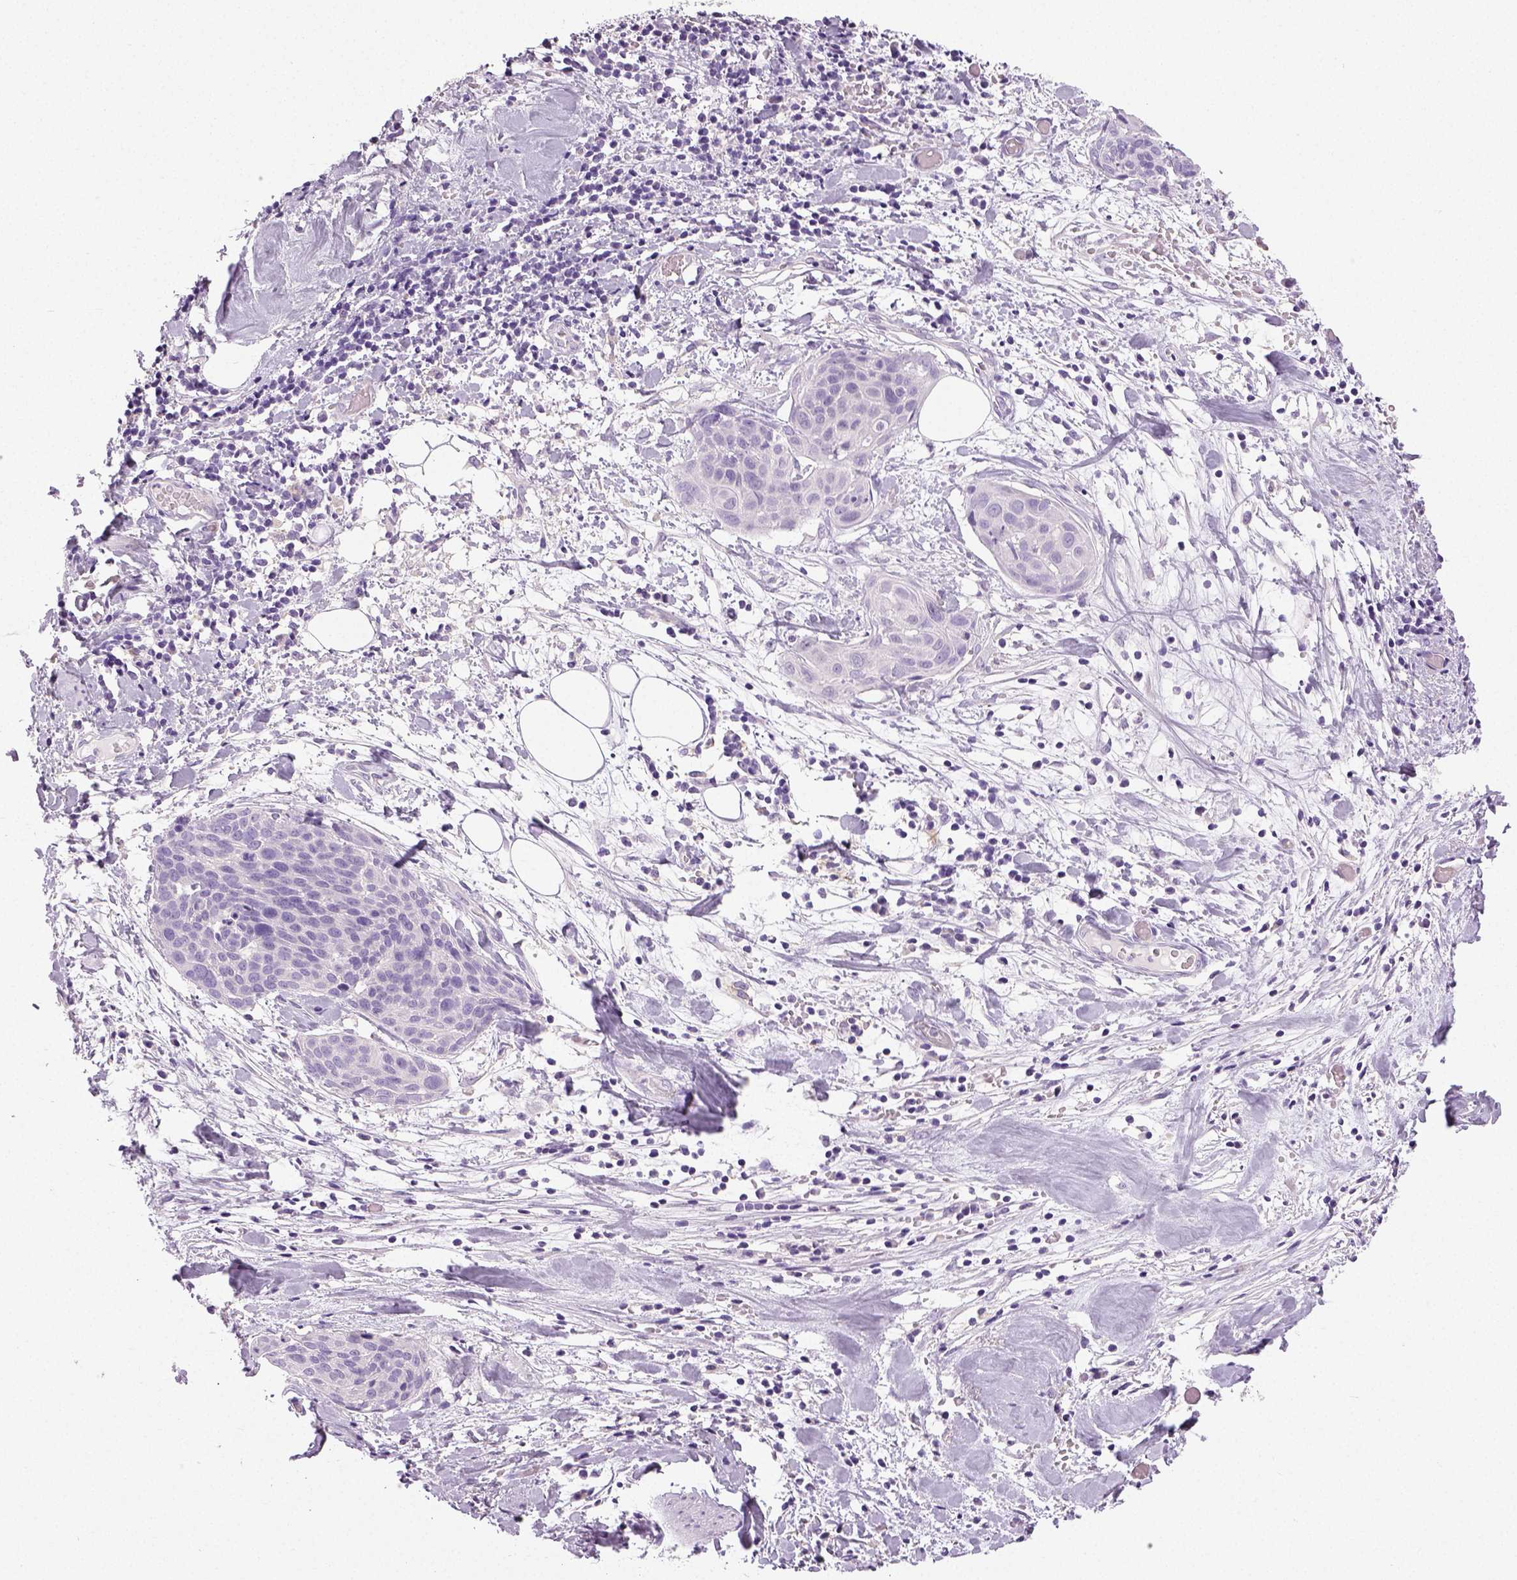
{"staining": {"intensity": "negative", "quantity": "none", "location": "none"}, "tissue": "cervical cancer", "cell_type": "Tumor cells", "image_type": "cancer", "snomed": [{"axis": "morphology", "description": "Squamous cell carcinoma, NOS"}, {"axis": "topography", "description": "Cervix"}], "caption": "High magnification brightfield microscopy of cervical cancer (squamous cell carcinoma) stained with DAB (brown) and counterstained with hematoxylin (blue): tumor cells show no significant expression.", "gene": "NECAB2", "patient": {"sex": "female", "age": 39}}